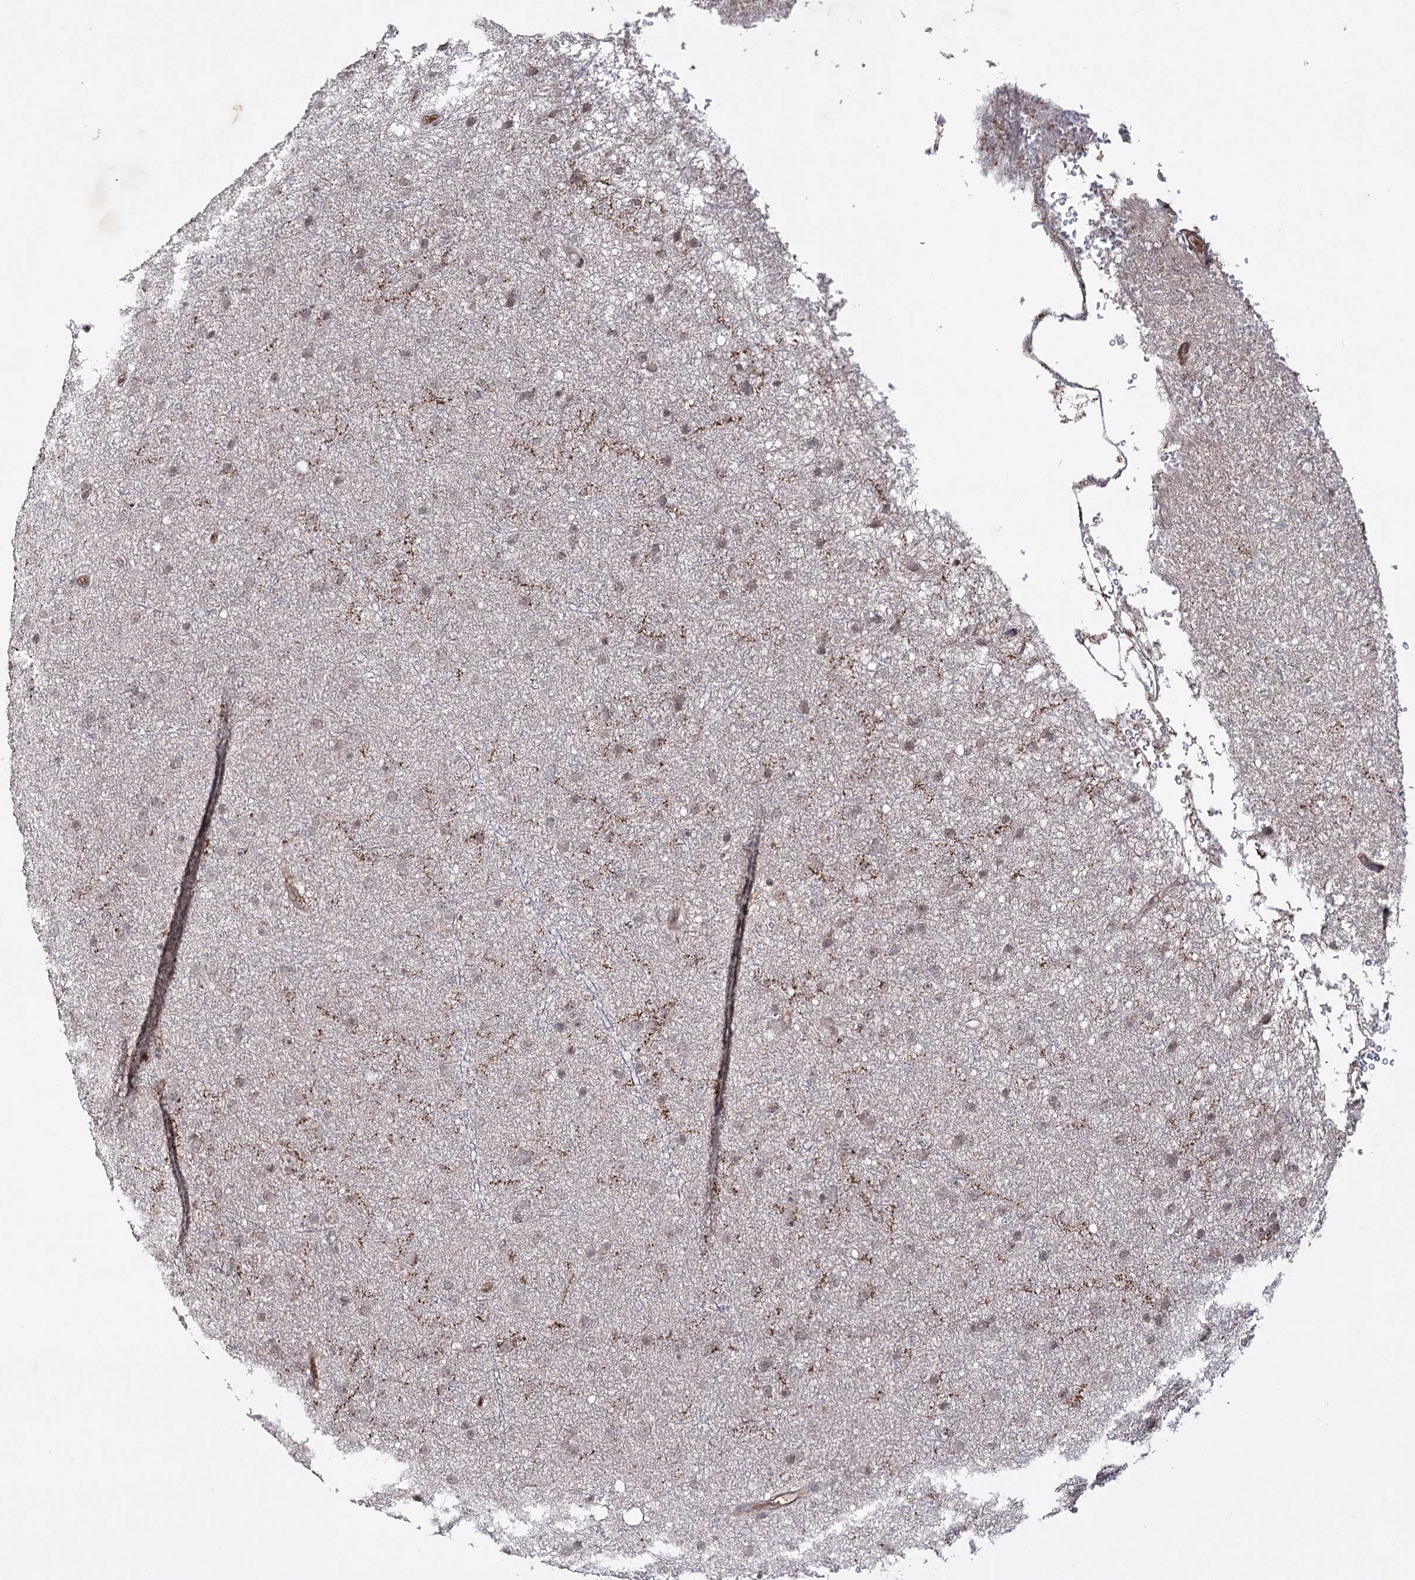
{"staining": {"intensity": "weak", "quantity": "25%-75%", "location": "cytoplasmic/membranous,nuclear"}, "tissue": "glioma", "cell_type": "Tumor cells", "image_type": "cancer", "snomed": [{"axis": "morphology", "description": "Glioma, malignant, Low grade"}, {"axis": "topography", "description": "Cerebral cortex"}], "caption": "Weak cytoplasmic/membranous and nuclear positivity is seen in about 25%-75% of tumor cells in glioma.", "gene": "SYNGR3", "patient": {"sex": "female", "age": 39}}